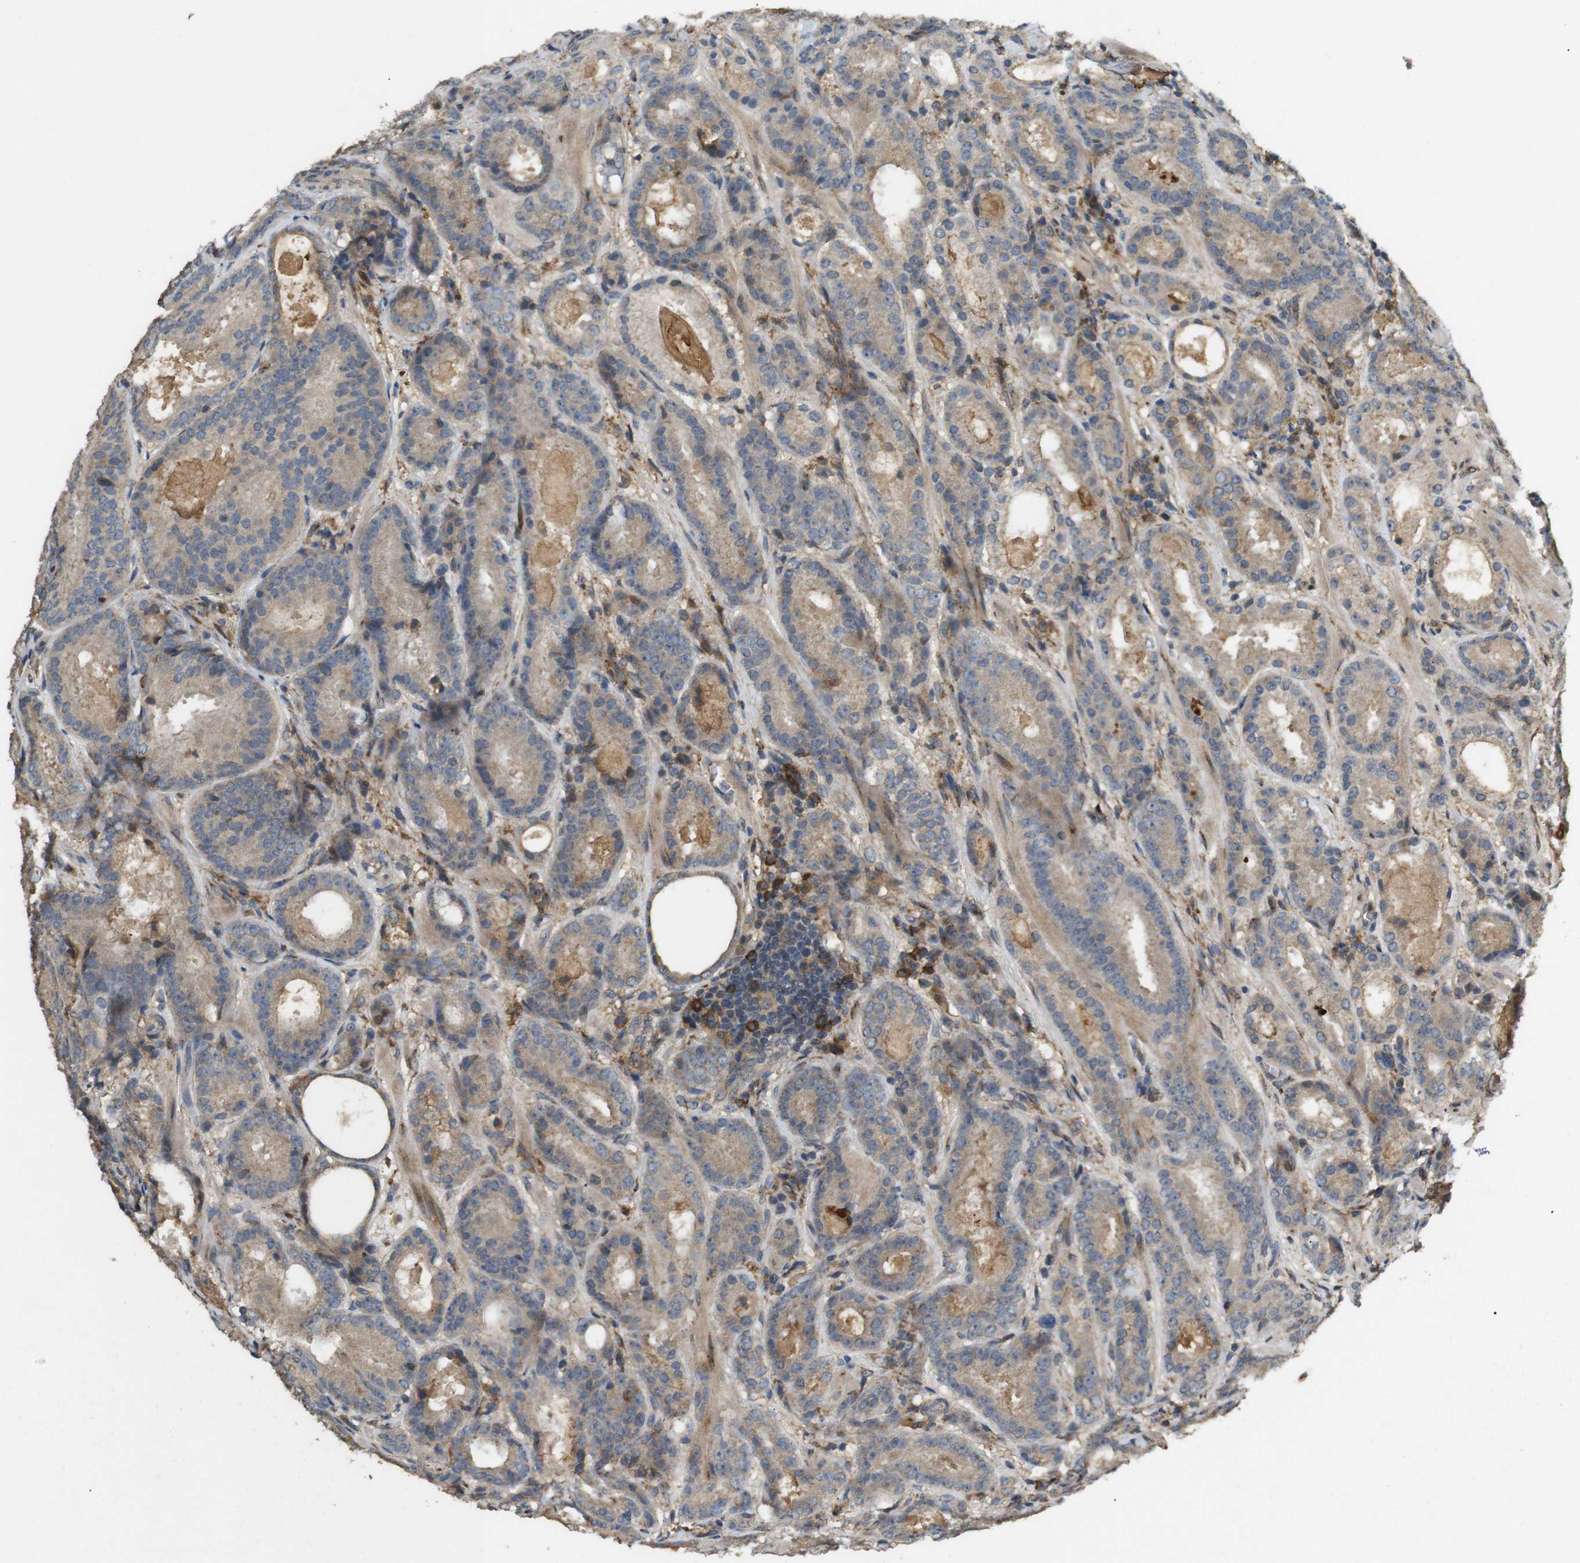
{"staining": {"intensity": "weak", "quantity": ">75%", "location": "cytoplasmic/membranous"}, "tissue": "prostate cancer", "cell_type": "Tumor cells", "image_type": "cancer", "snomed": [{"axis": "morphology", "description": "Adenocarcinoma, Low grade"}, {"axis": "topography", "description": "Prostate"}], "caption": "The image exhibits a brown stain indicating the presence of a protein in the cytoplasmic/membranous of tumor cells in prostate low-grade adenocarcinoma.", "gene": "ARHGAP24", "patient": {"sex": "male", "age": 69}}